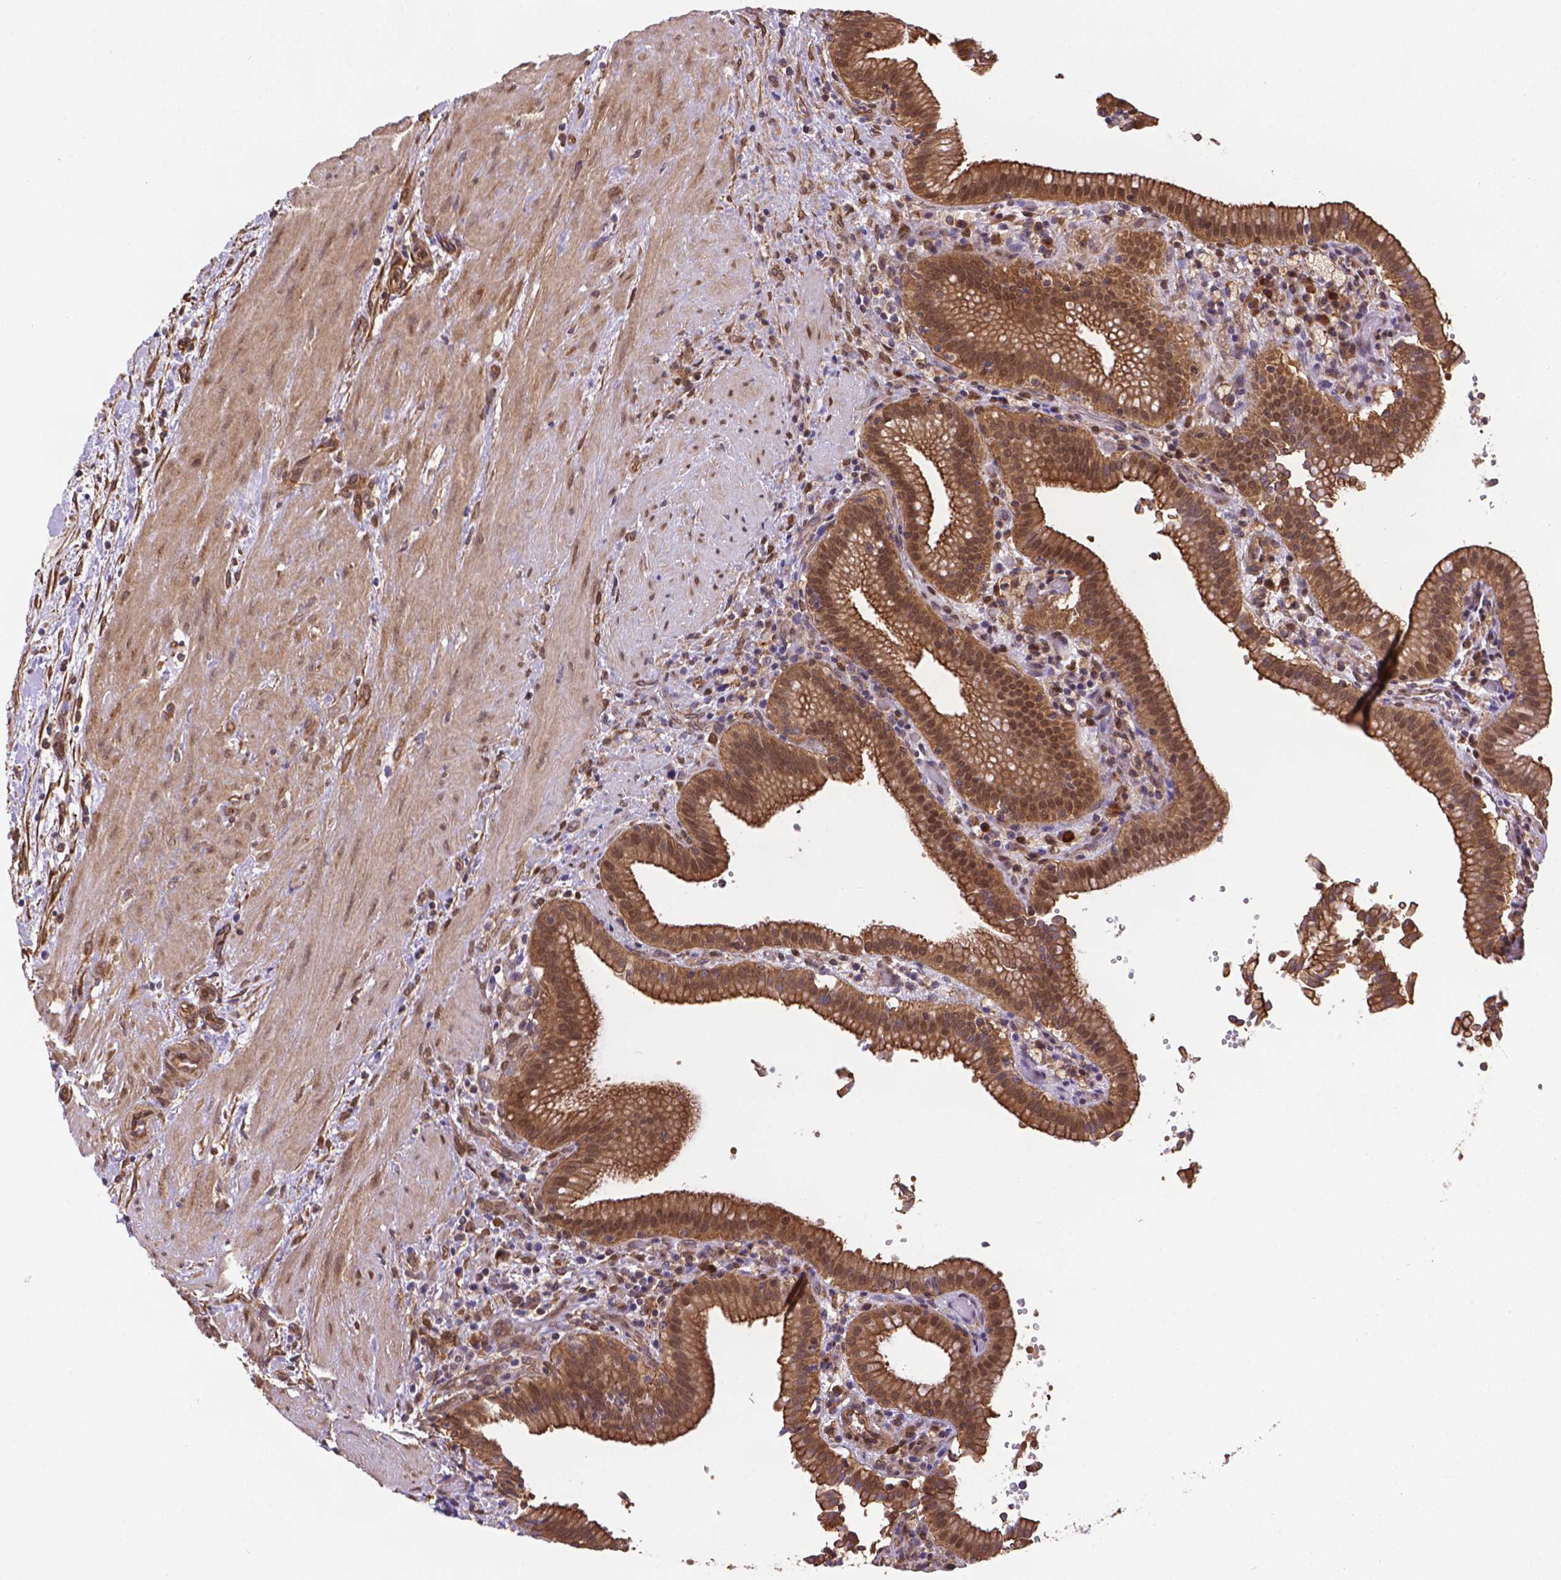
{"staining": {"intensity": "moderate", "quantity": ">75%", "location": "cytoplasmic/membranous,nuclear"}, "tissue": "gallbladder", "cell_type": "Glandular cells", "image_type": "normal", "snomed": [{"axis": "morphology", "description": "Normal tissue, NOS"}, {"axis": "topography", "description": "Gallbladder"}], "caption": "This histopathology image exhibits unremarkable gallbladder stained with IHC to label a protein in brown. The cytoplasmic/membranous,nuclear of glandular cells show moderate positivity for the protein. Nuclei are counter-stained blue.", "gene": "YAP1", "patient": {"sex": "male", "age": 42}}